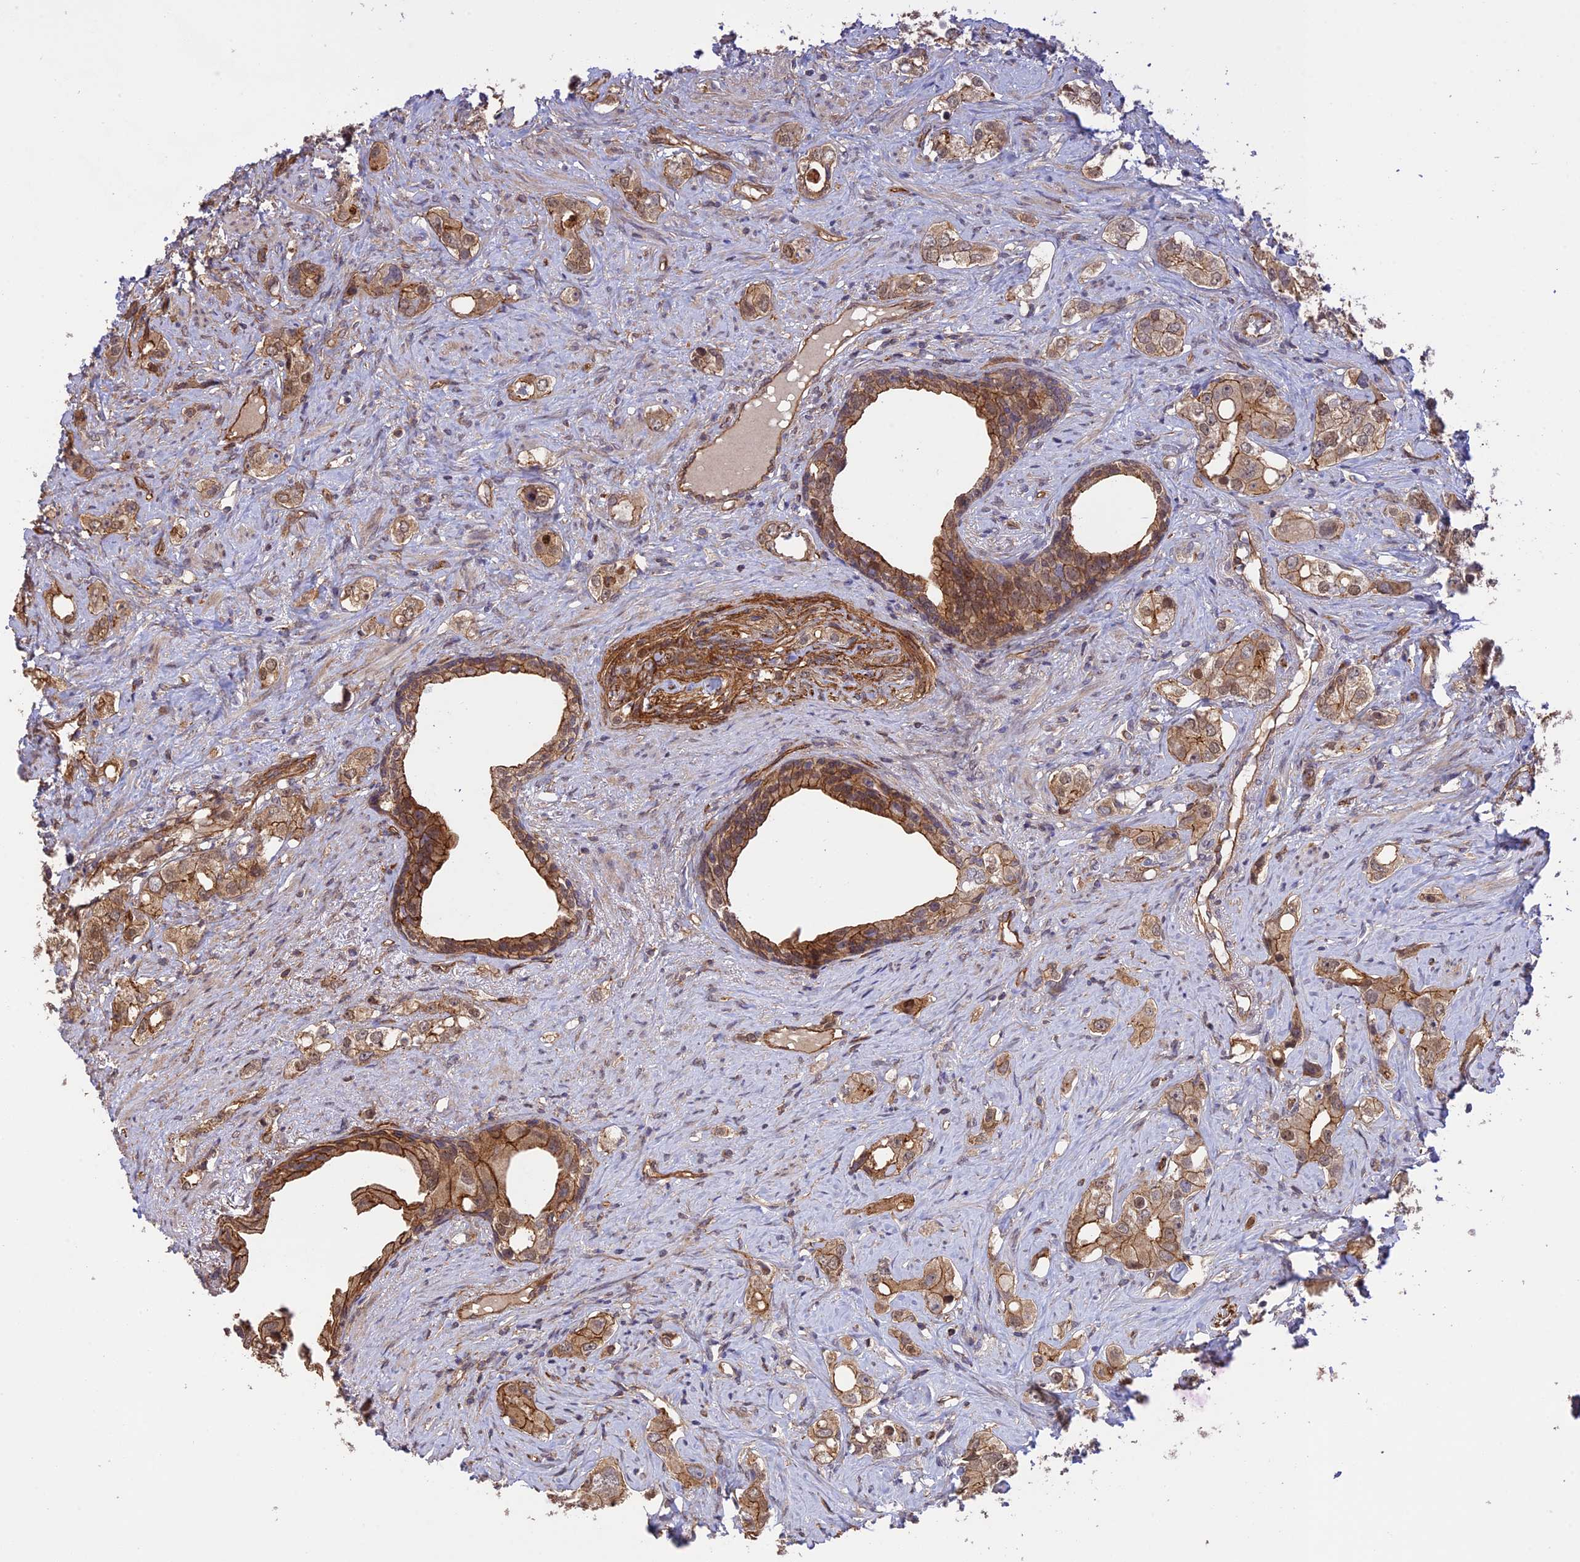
{"staining": {"intensity": "moderate", "quantity": ">75%", "location": "cytoplasmic/membranous,nuclear"}, "tissue": "prostate cancer", "cell_type": "Tumor cells", "image_type": "cancer", "snomed": [{"axis": "morphology", "description": "Adenocarcinoma, High grade"}, {"axis": "topography", "description": "Prostate"}], "caption": "Immunohistochemical staining of prostate cancer displays medium levels of moderate cytoplasmic/membranous and nuclear protein expression in about >75% of tumor cells.", "gene": "HOMER2", "patient": {"sex": "male", "age": 63}}